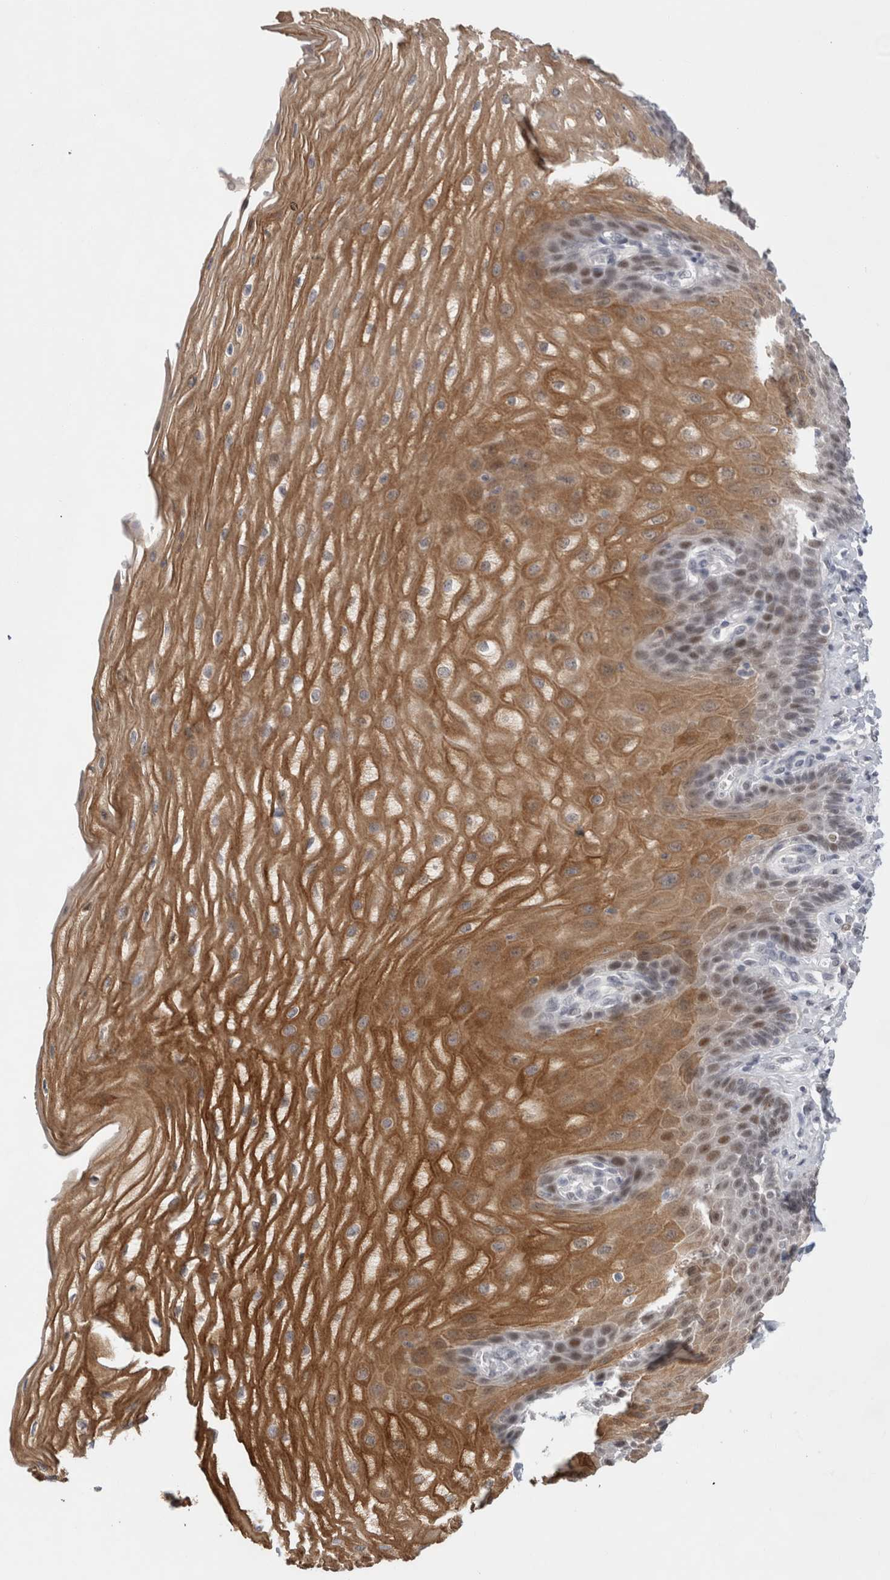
{"staining": {"intensity": "moderate", "quantity": ">75%", "location": "cytoplasmic/membranous,nuclear"}, "tissue": "esophagus", "cell_type": "Squamous epithelial cells", "image_type": "normal", "snomed": [{"axis": "morphology", "description": "Normal tissue, NOS"}, {"axis": "topography", "description": "Esophagus"}], "caption": "The micrograph demonstrates staining of unremarkable esophagus, revealing moderate cytoplasmic/membranous,nuclear protein positivity (brown color) within squamous epithelial cells.", "gene": "RECQL4", "patient": {"sex": "male", "age": 54}}